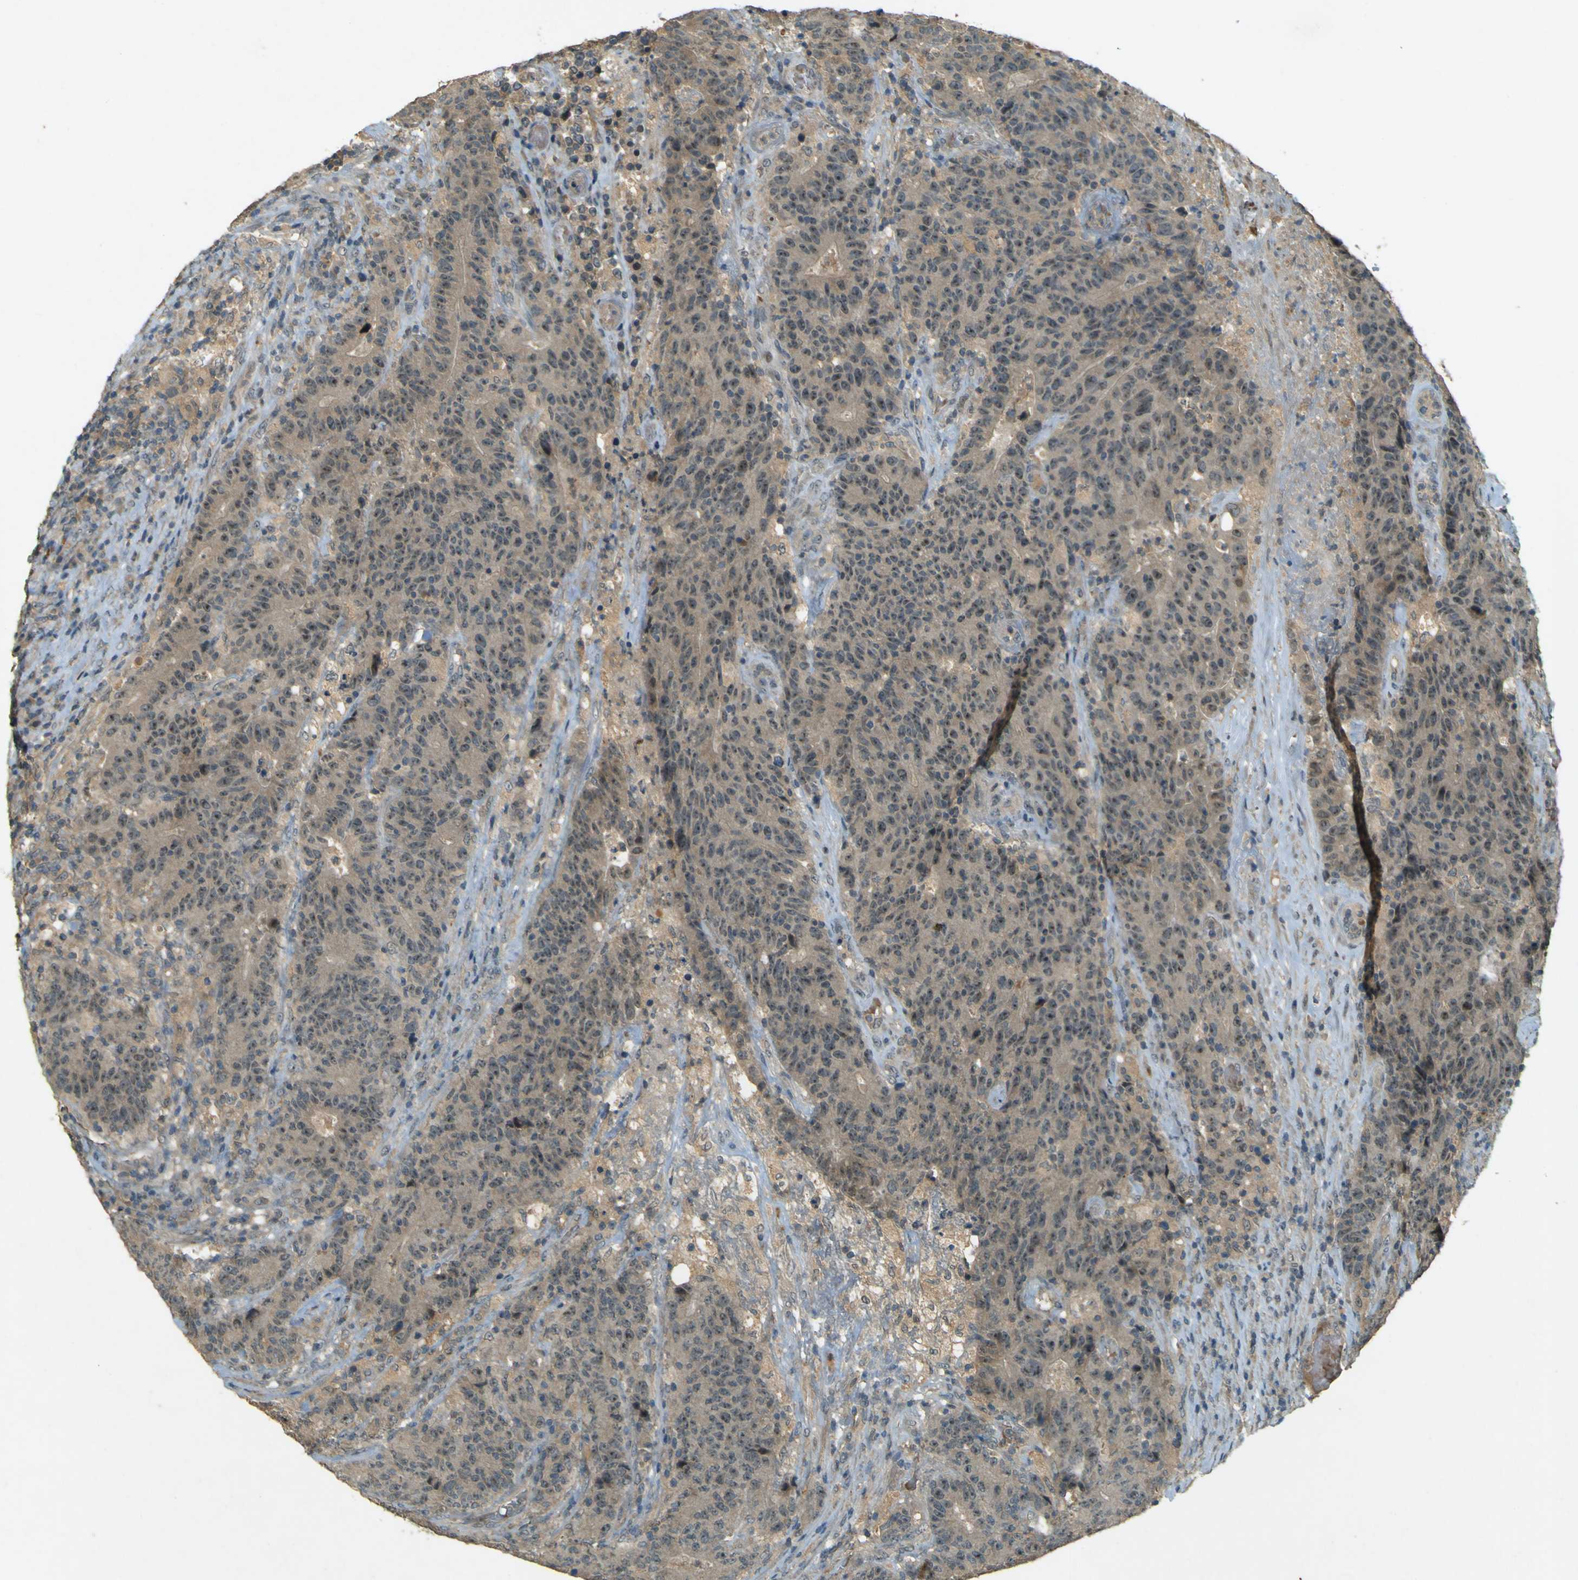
{"staining": {"intensity": "weak", "quantity": ">75%", "location": "cytoplasmic/membranous"}, "tissue": "colorectal cancer", "cell_type": "Tumor cells", "image_type": "cancer", "snomed": [{"axis": "morphology", "description": "Normal tissue, NOS"}, {"axis": "morphology", "description": "Adenocarcinoma, NOS"}, {"axis": "topography", "description": "Colon"}], "caption": "A high-resolution image shows immunohistochemistry (IHC) staining of adenocarcinoma (colorectal), which displays weak cytoplasmic/membranous staining in approximately >75% of tumor cells. (Brightfield microscopy of DAB IHC at high magnification).", "gene": "MPDZ", "patient": {"sex": "female", "age": 75}}